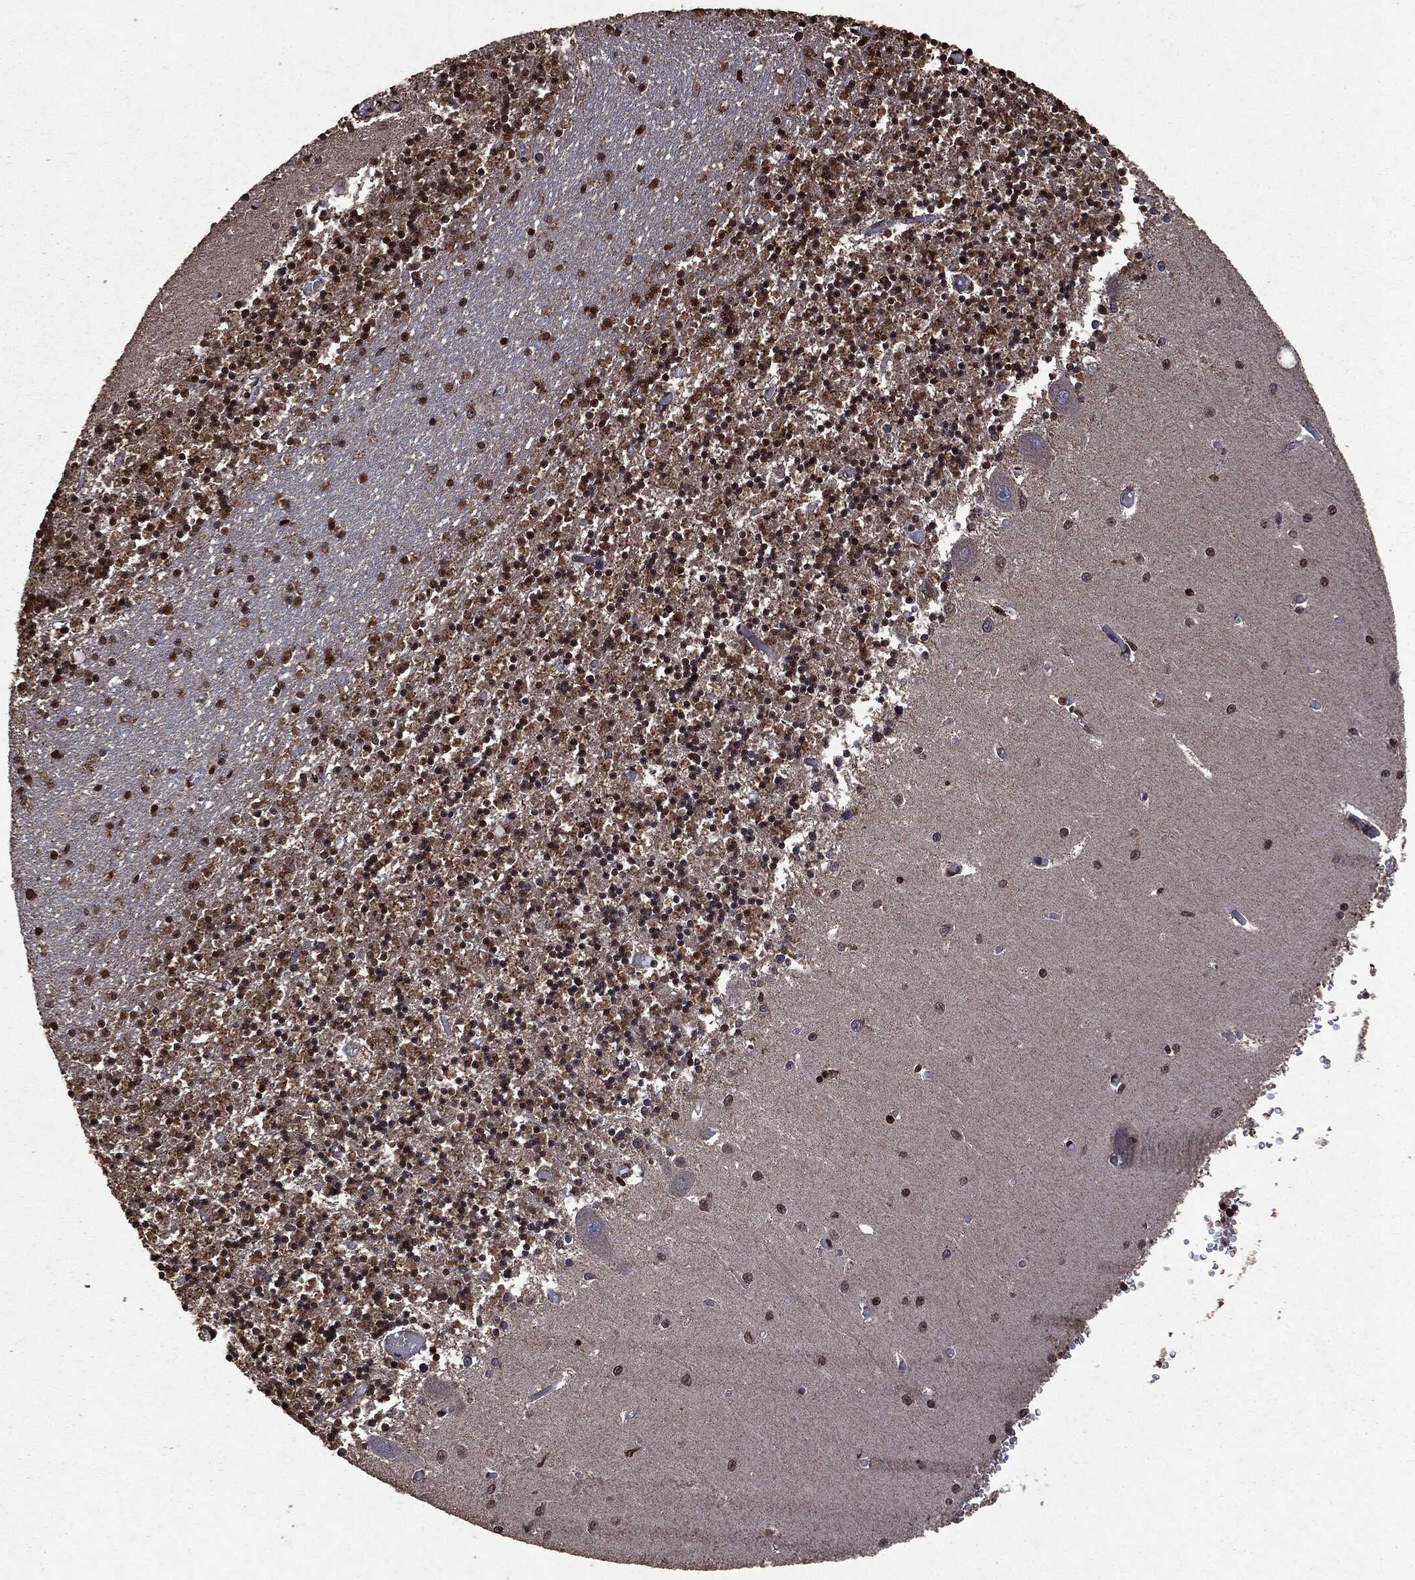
{"staining": {"intensity": "strong", "quantity": ">75%", "location": "nuclear"}, "tissue": "cerebellum", "cell_type": "Cells in granular layer", "image_type": "normal", "snomed": [{"axis": "morphology", "description": "Normal tissue, NOS"}, {"axis": "topography", "description": "Cerebellum"}], "caption": "This histopathology image reveals immunohistochemistry (IHC) staining of normal cerebellum, with high strong nuclear expression in about >75% of cells in granular layer.", "gene": "PPP6R2", "patient": {"sex": "female", "age": 64}}